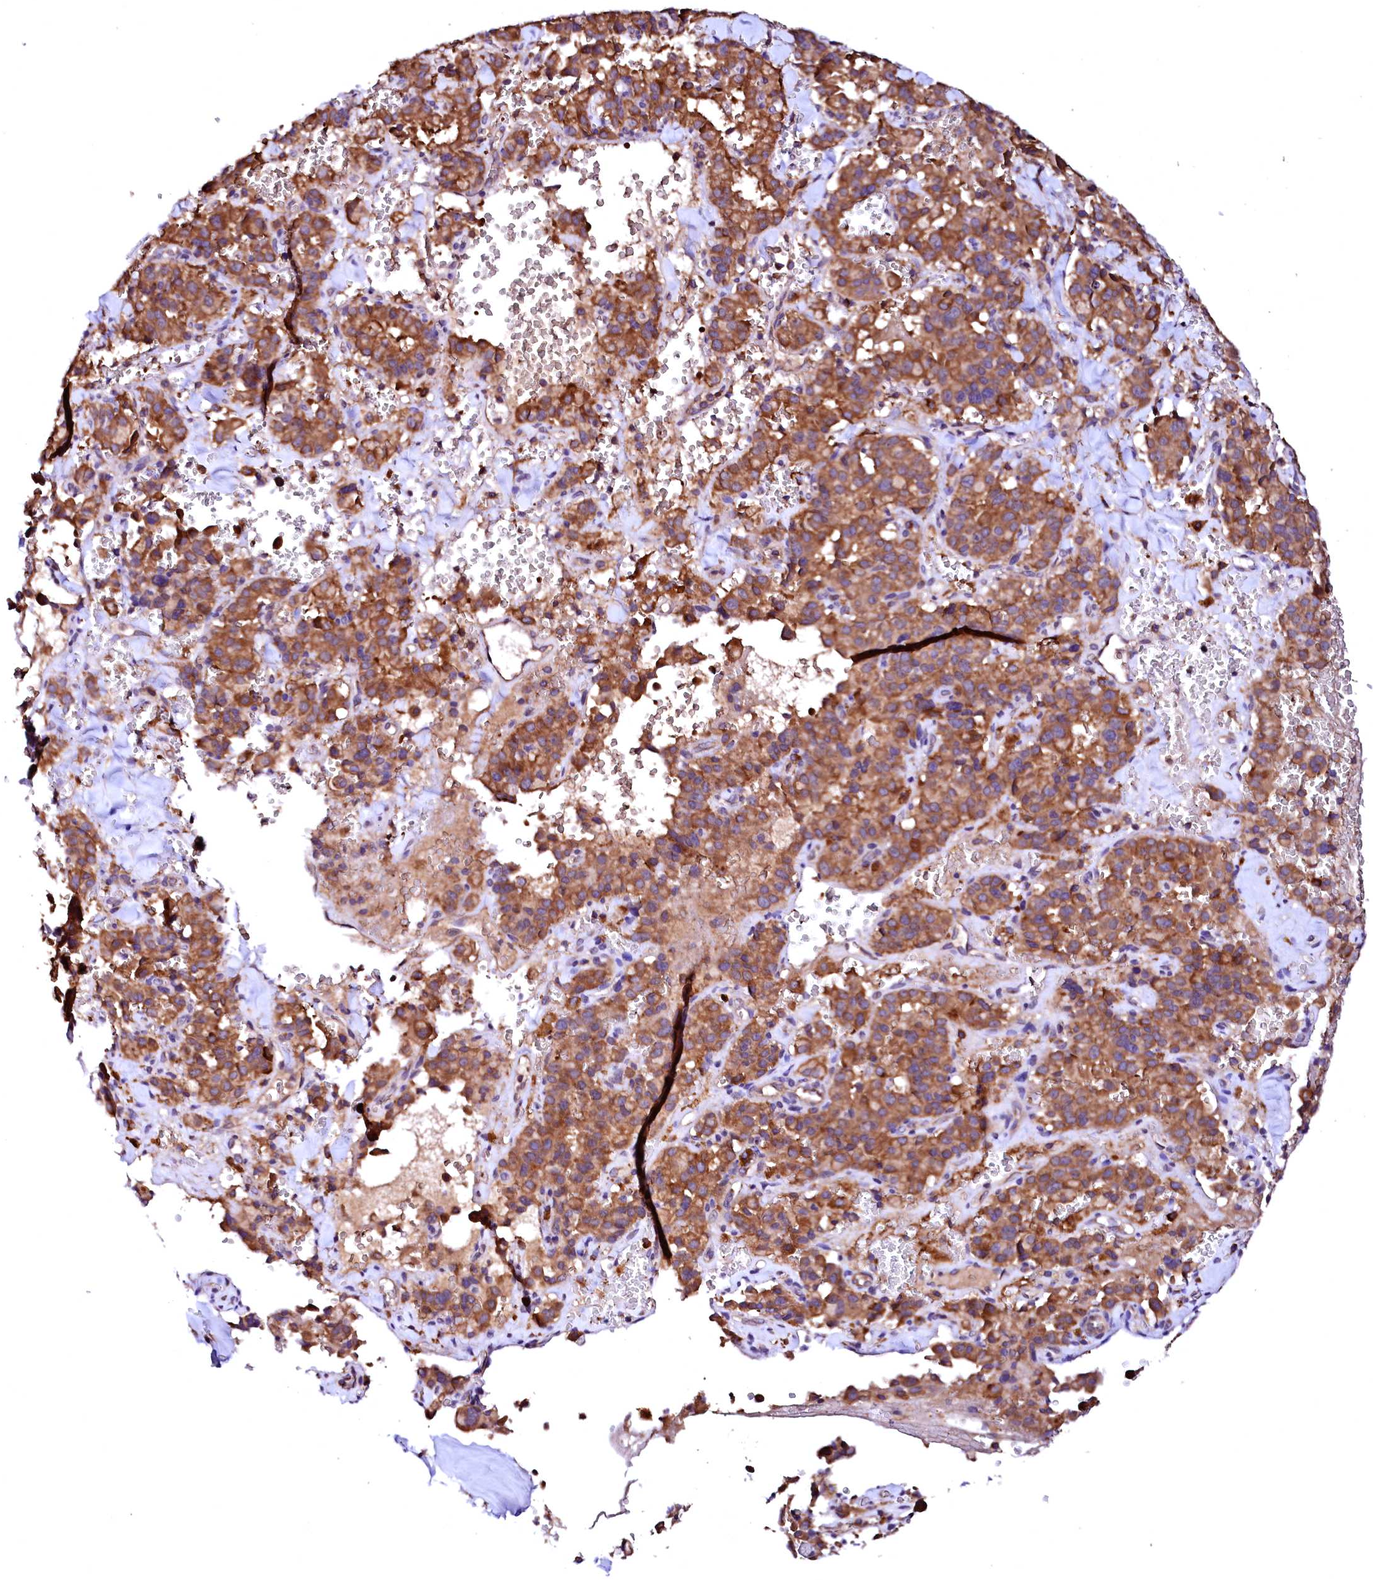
{"staining": {"intensity": "moderate", "quantity": ">75%", "location": "cytoplasmic/membranous"}, "tissue": "pancreatic cancer", "cell_type": "Tumor cells", "image_type": "cancer", "snomed": [{"axis": "morphology", "description": "Adenocarcinoma, NOS"}, {"axis": "topography", "description": "Pancreas"}], "caption": "A brown stain shows moderate cytoplasmic/membranous positivity of a protein in pancreatic cancer tumor cells.", "gene": "ST3GAL1", "patient": {"sex": "male", "age": 65}}